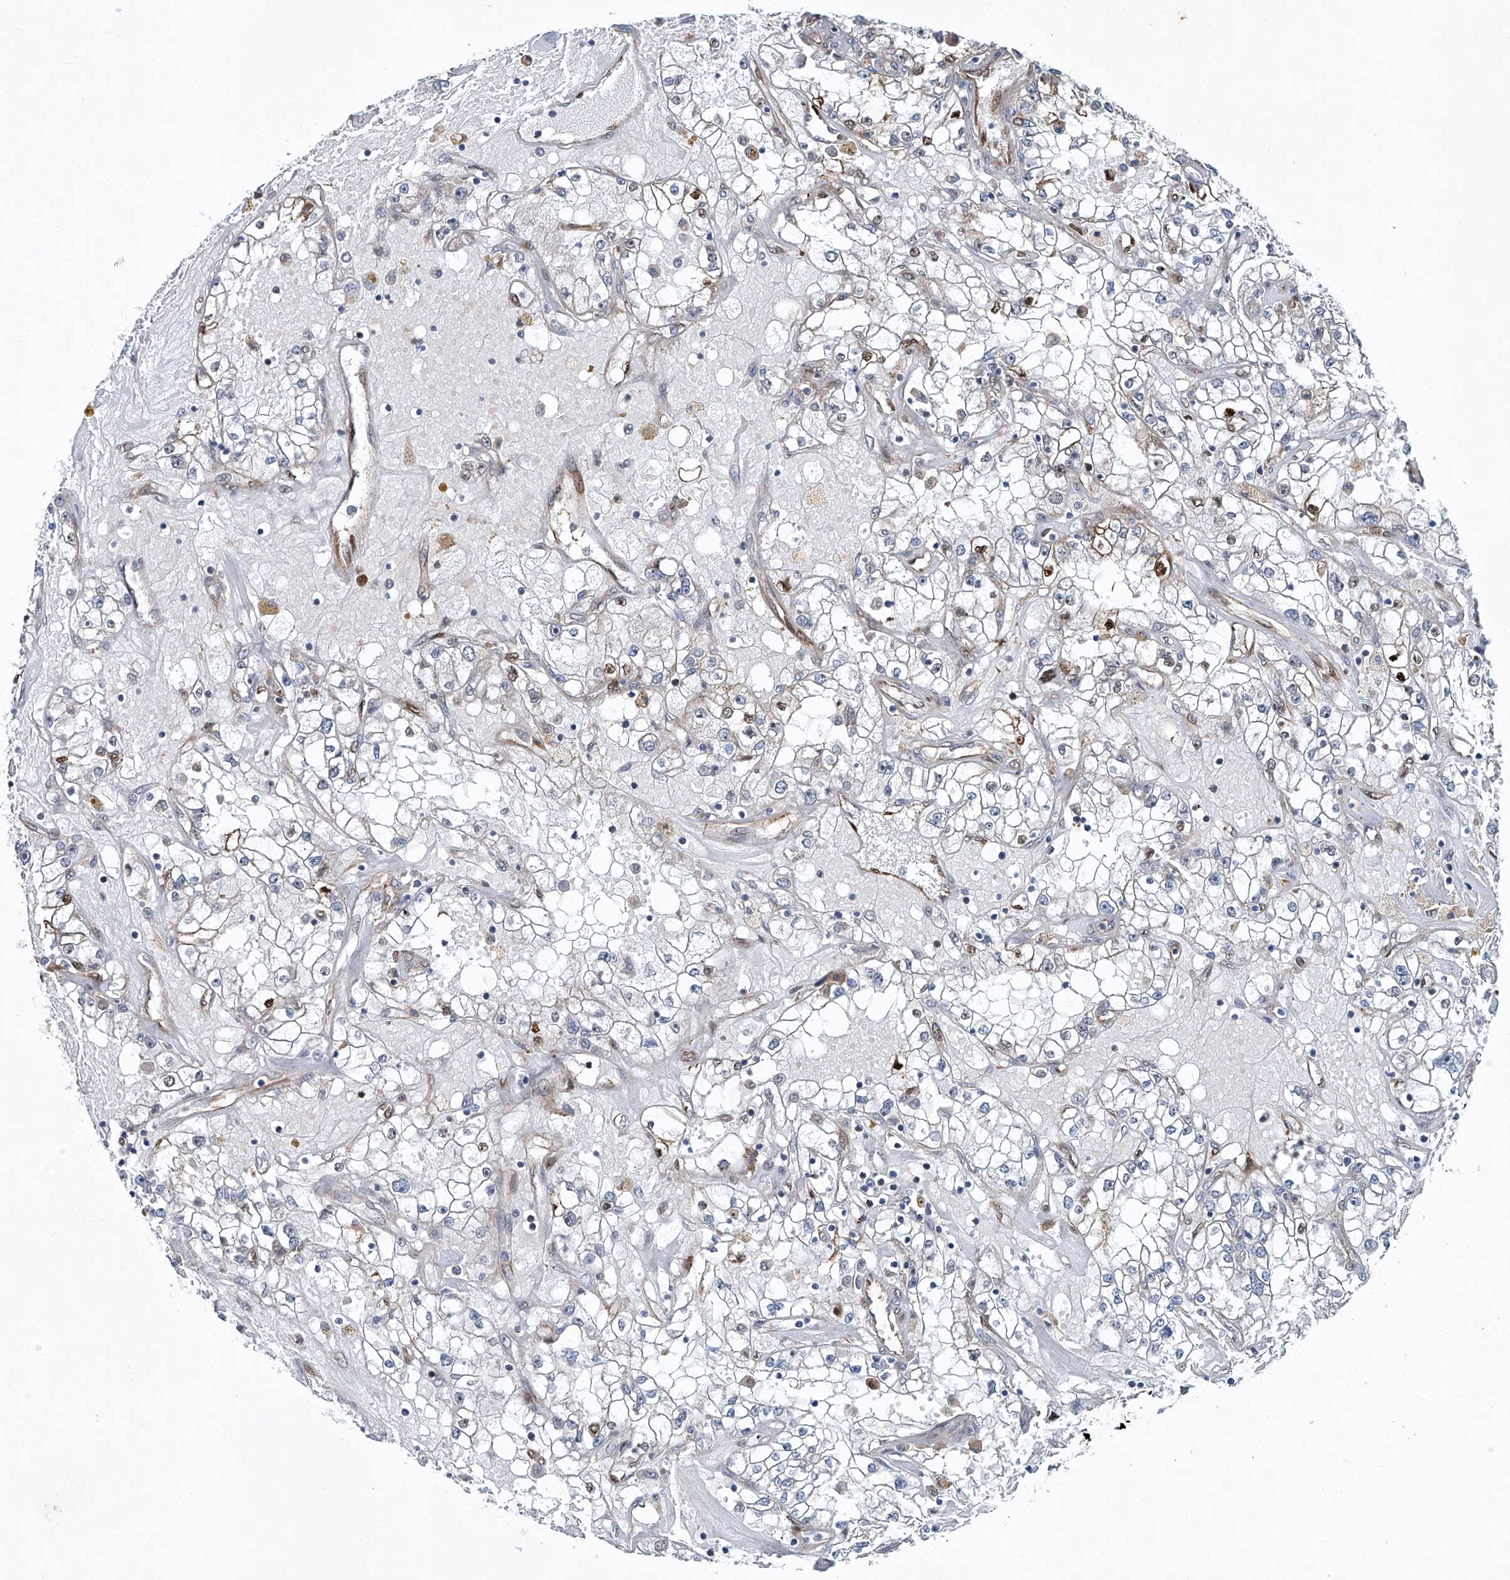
{"staining": {"intensity": "negative", "quantity": "none", "location": "none"}, "tissue": "renal cancer", "cell_type": "Tumor cells", "image_type": "cancer", "snomed": [{"axis": "morphology", "description": "Adenocarcinoma, NOS"}, {"axis": "topography", "description": "Kidney"}], "caption": "High magnification brightfield microscopy of adenocarcinoma (renal) stained with DAB (3,3'-diaminobenzidine) (brown) and counterstained with hematoxylin (blue): tumor cells show no significant positivity.", "gene": "GPR132", "patient": {"sex": "male", "age": 56}}